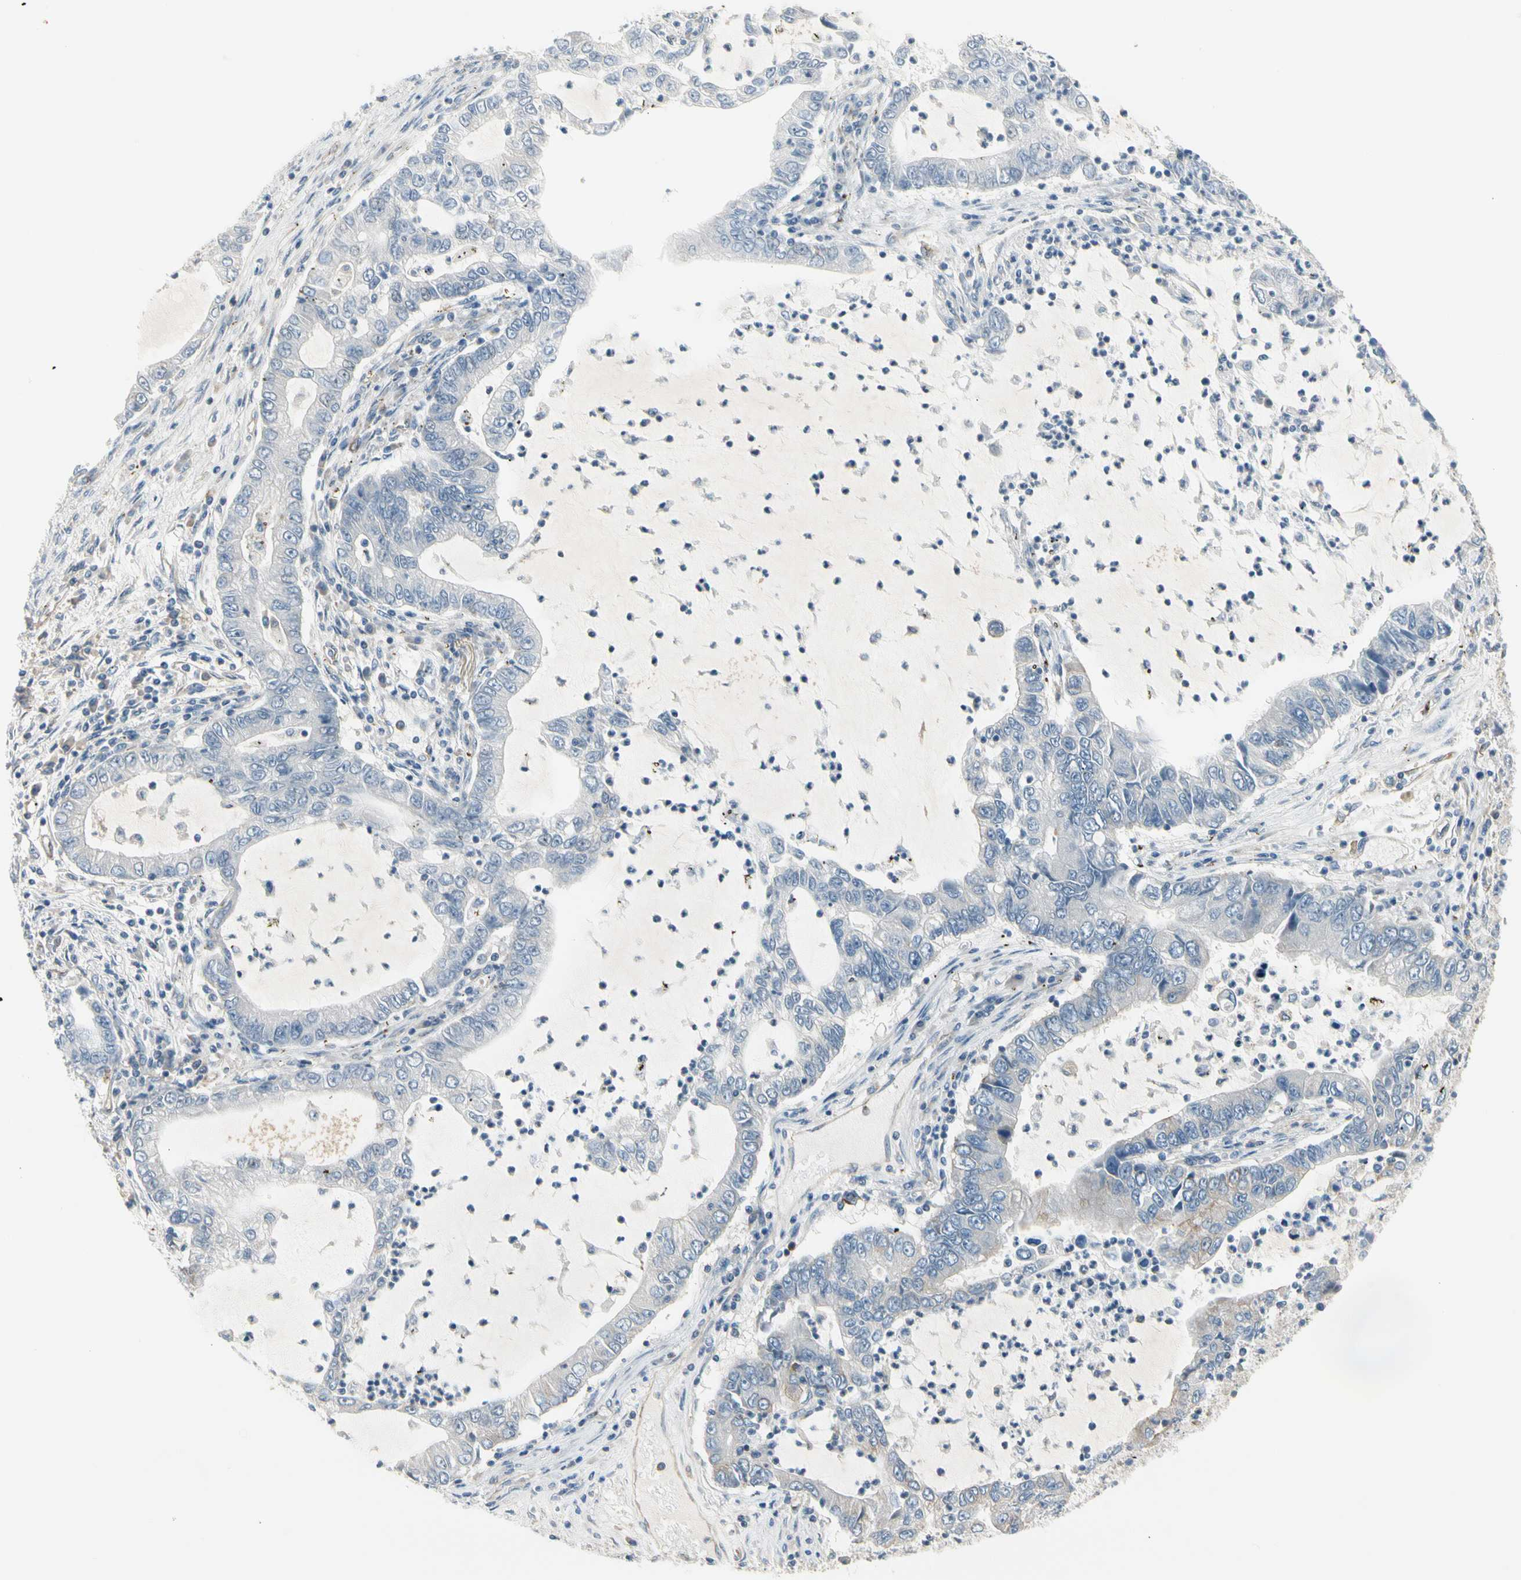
{"staining": {"intensity": "negative", "quantity": "none", "location": "none"}, "tissue": "lung cancer", "cell_type": "Tumor cells", "image_type": "cancer", "snomed": [{"axis": "morphology", "description": "Adenocarcinoma, NOS"}, {"axis": "topography", "description": "Lung"}], "caption": "Immunohistochemical staining of human lung cancer (adenocarcinoma) exhibits no significant positivity in tumor cells.", "gene": "AGFG1", "patient": {"sex": "female", "age": 51}}